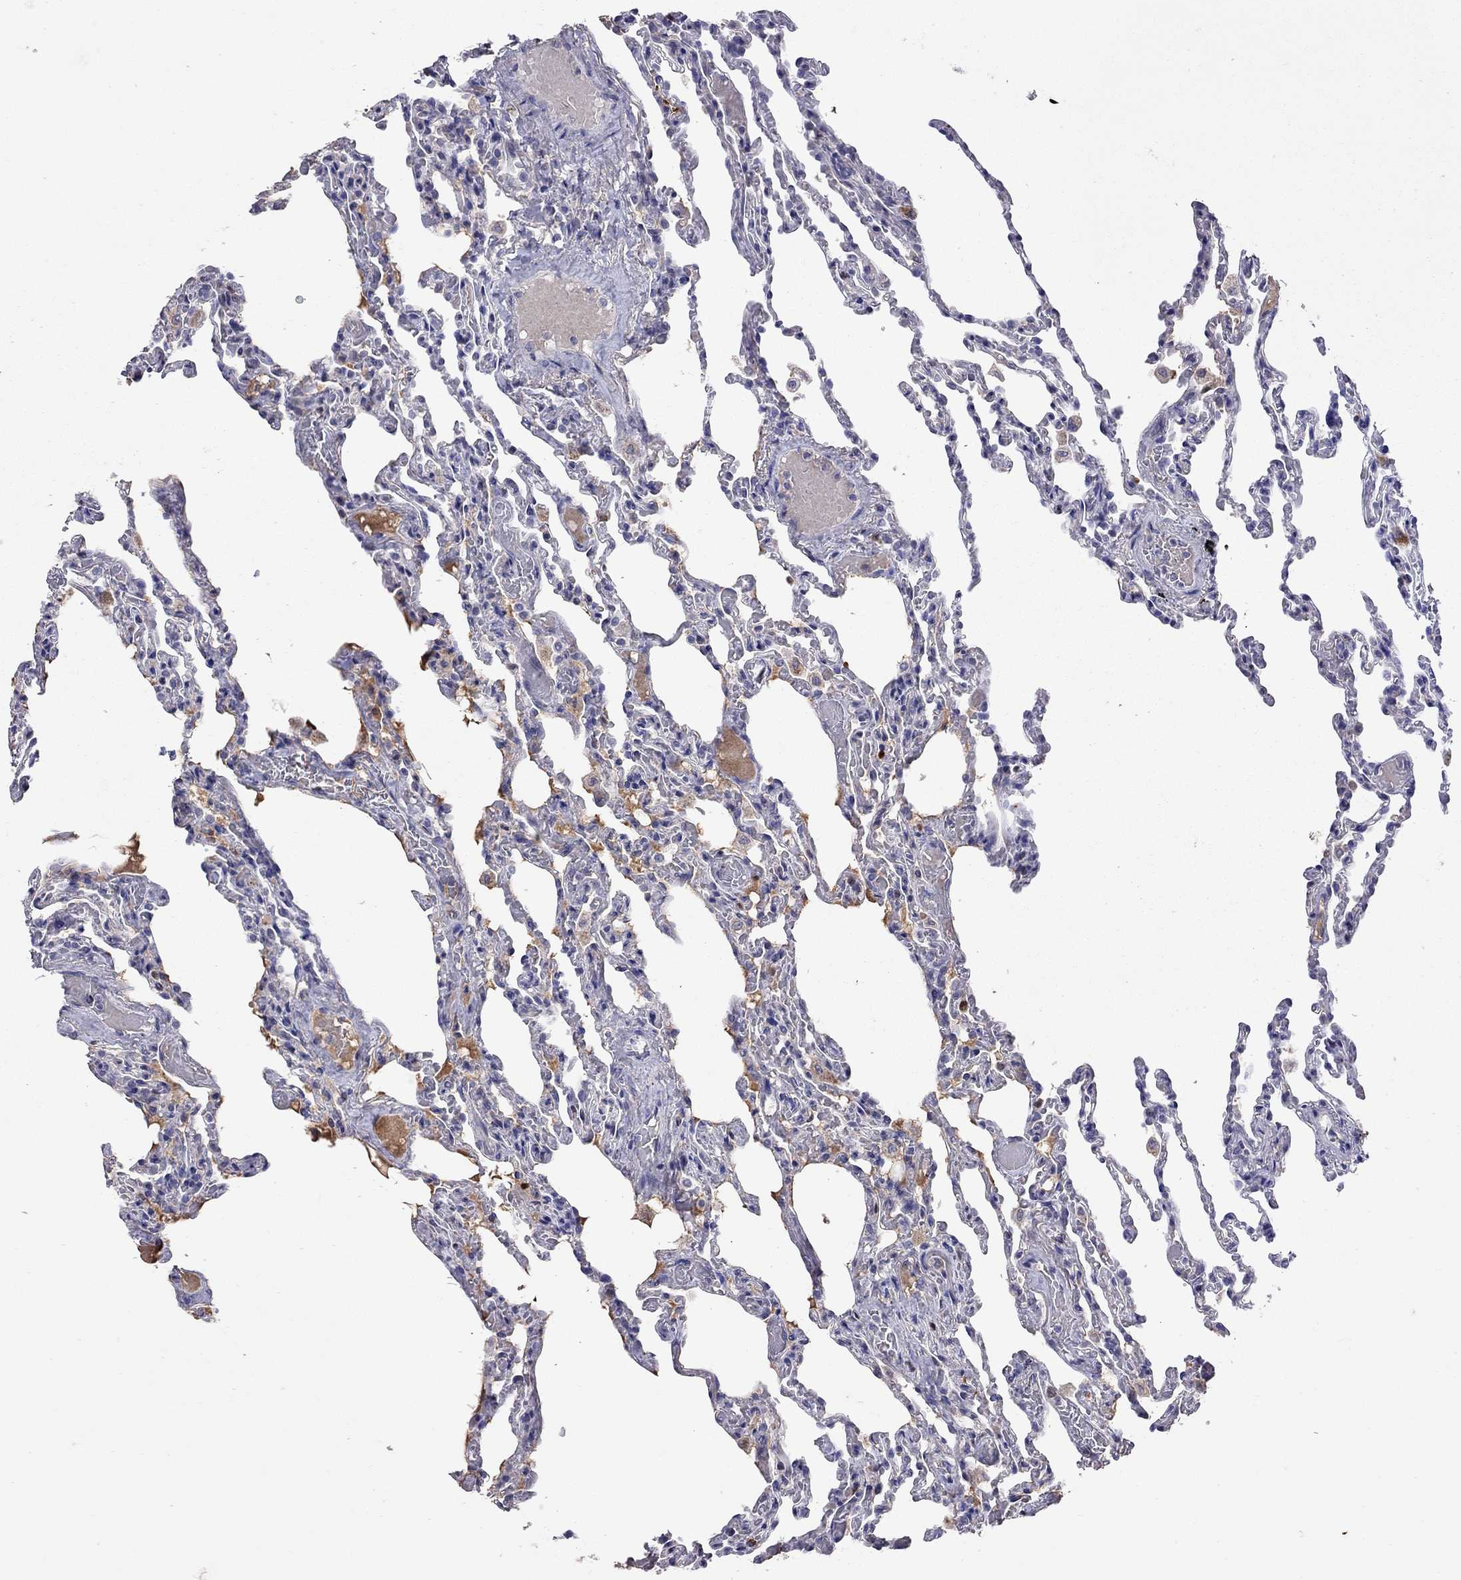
{"staining": {"intensity": "negative", "quantity": "none", "location": "none"}, "tissue": "lung", "cell_type": "Alveolar cells", "image_type": "normal", "snomed": [{"axis": "morphology", "description": "Normal tissue, NOS"}, {"axis": "topography", "description": "Lung"}], "caption": "Unremarkable lung was stained to show a protein in brown. There is no significant expression in alveolar cells. The staining is performed using DAB brown chromogen with nuclei counter-stained in using hematoxylin.", "gene": "SERPINA3", "patient": {"sex": "female", "age": 43}}